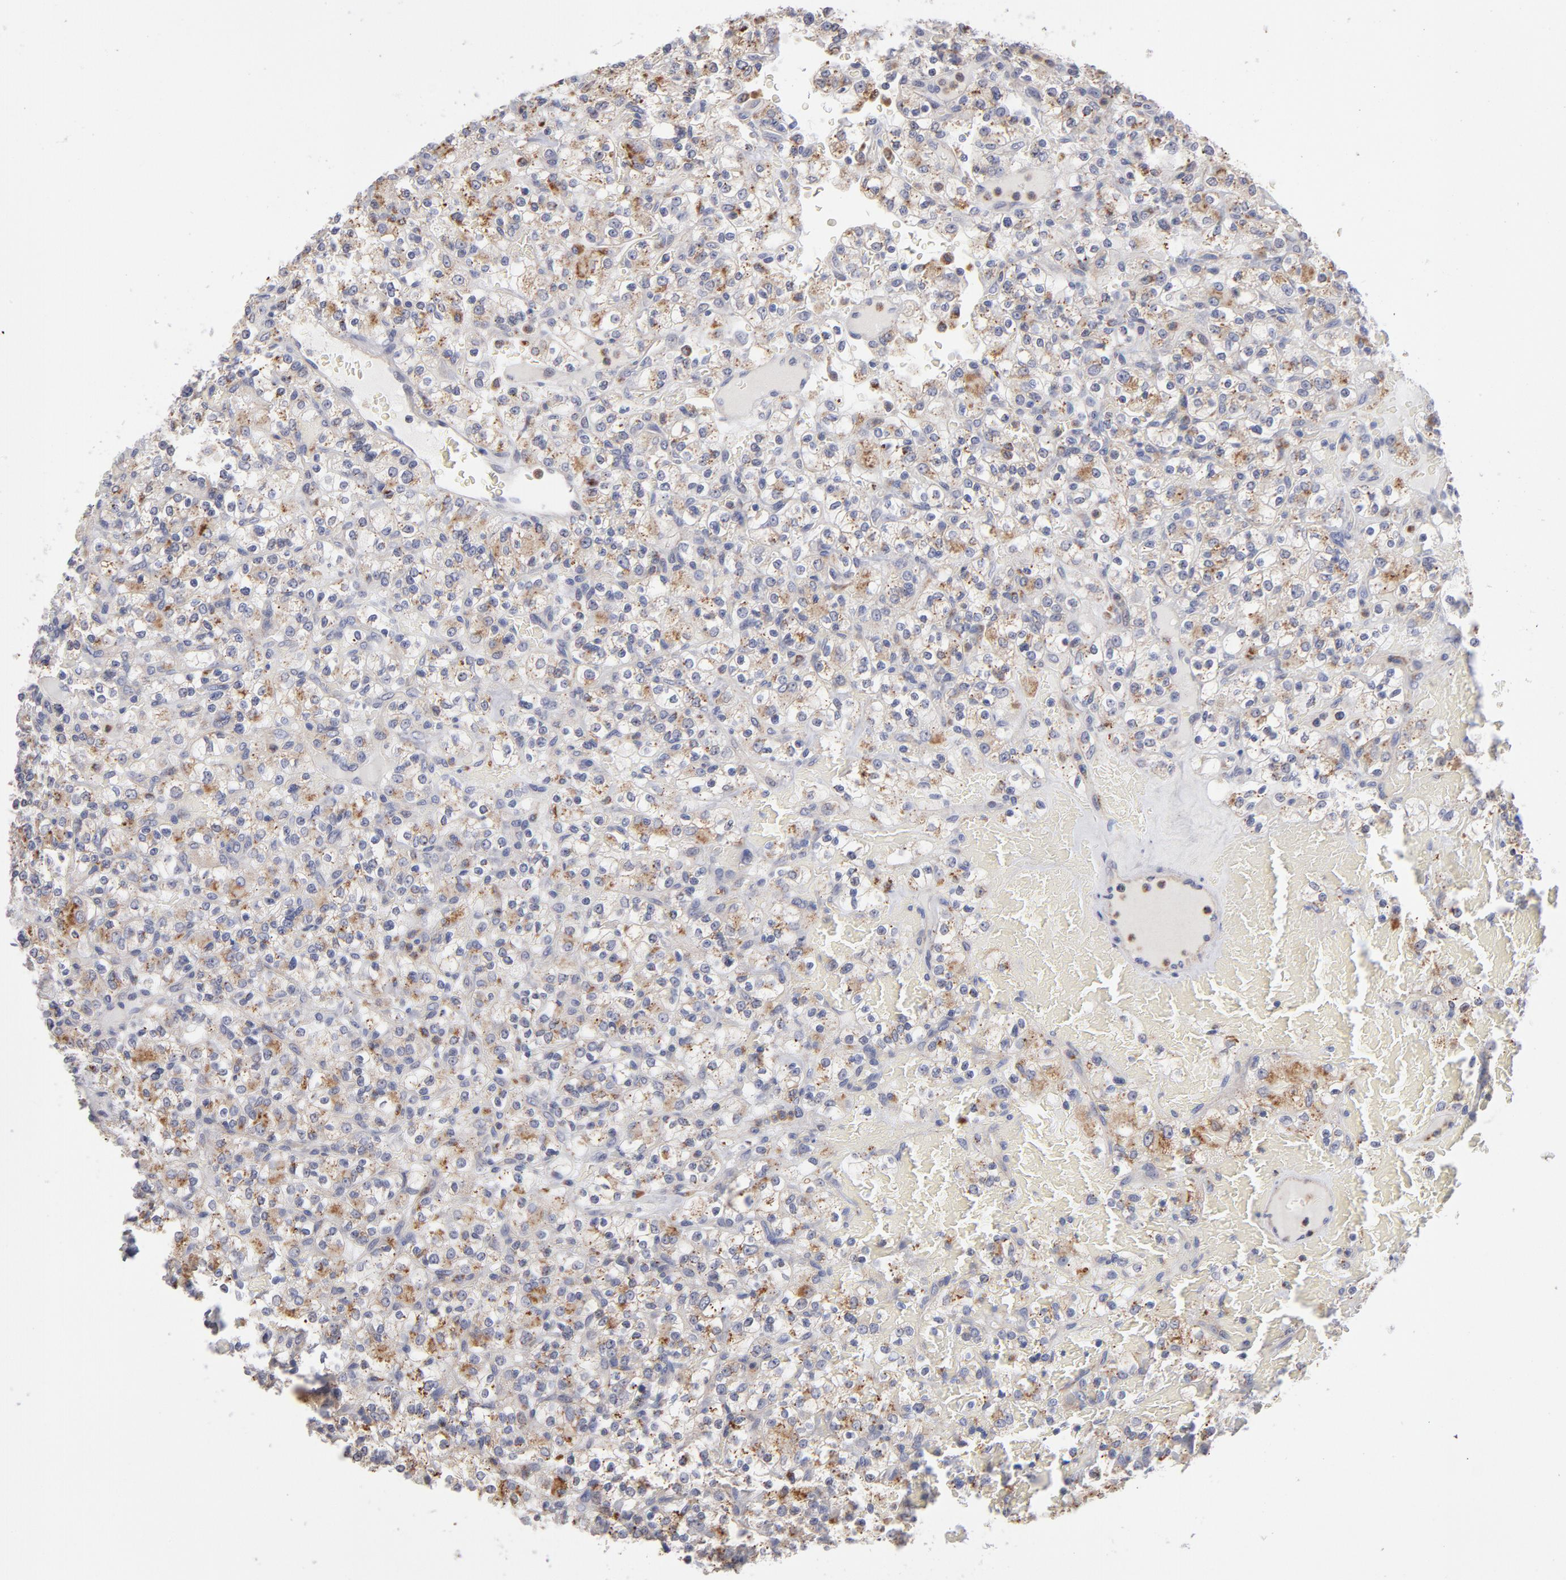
{"staining": {"intensity": "moderate", "quantity": ">75%", "location": "cytoplasmic/membranous"}, "tissue": "renal cancer", "cell_type": "Tumor cells", "image_type": "cancer", "snomed": [{"axis": "morphology", "description": "Normal tissue, NOS"}, {"axis": "morphology", "description": "Adenocarcinoma, NOS"}, {"axis": "topography", "description": "Kidney"}], "caption": "Renal adenocarcinoma was stained to show a protein in brown. There is medium levels of moderate cytoplasmic/membranous expression in about >75% of tumor cells. The staining was performed using DAB (3,3'-diaminobenzidine), with brown indicating positive protein expression. Nuclei are stained blue with hematoxylin.", "gene": "RRAGB", "patient": {"sex": "female", "age": 72}}